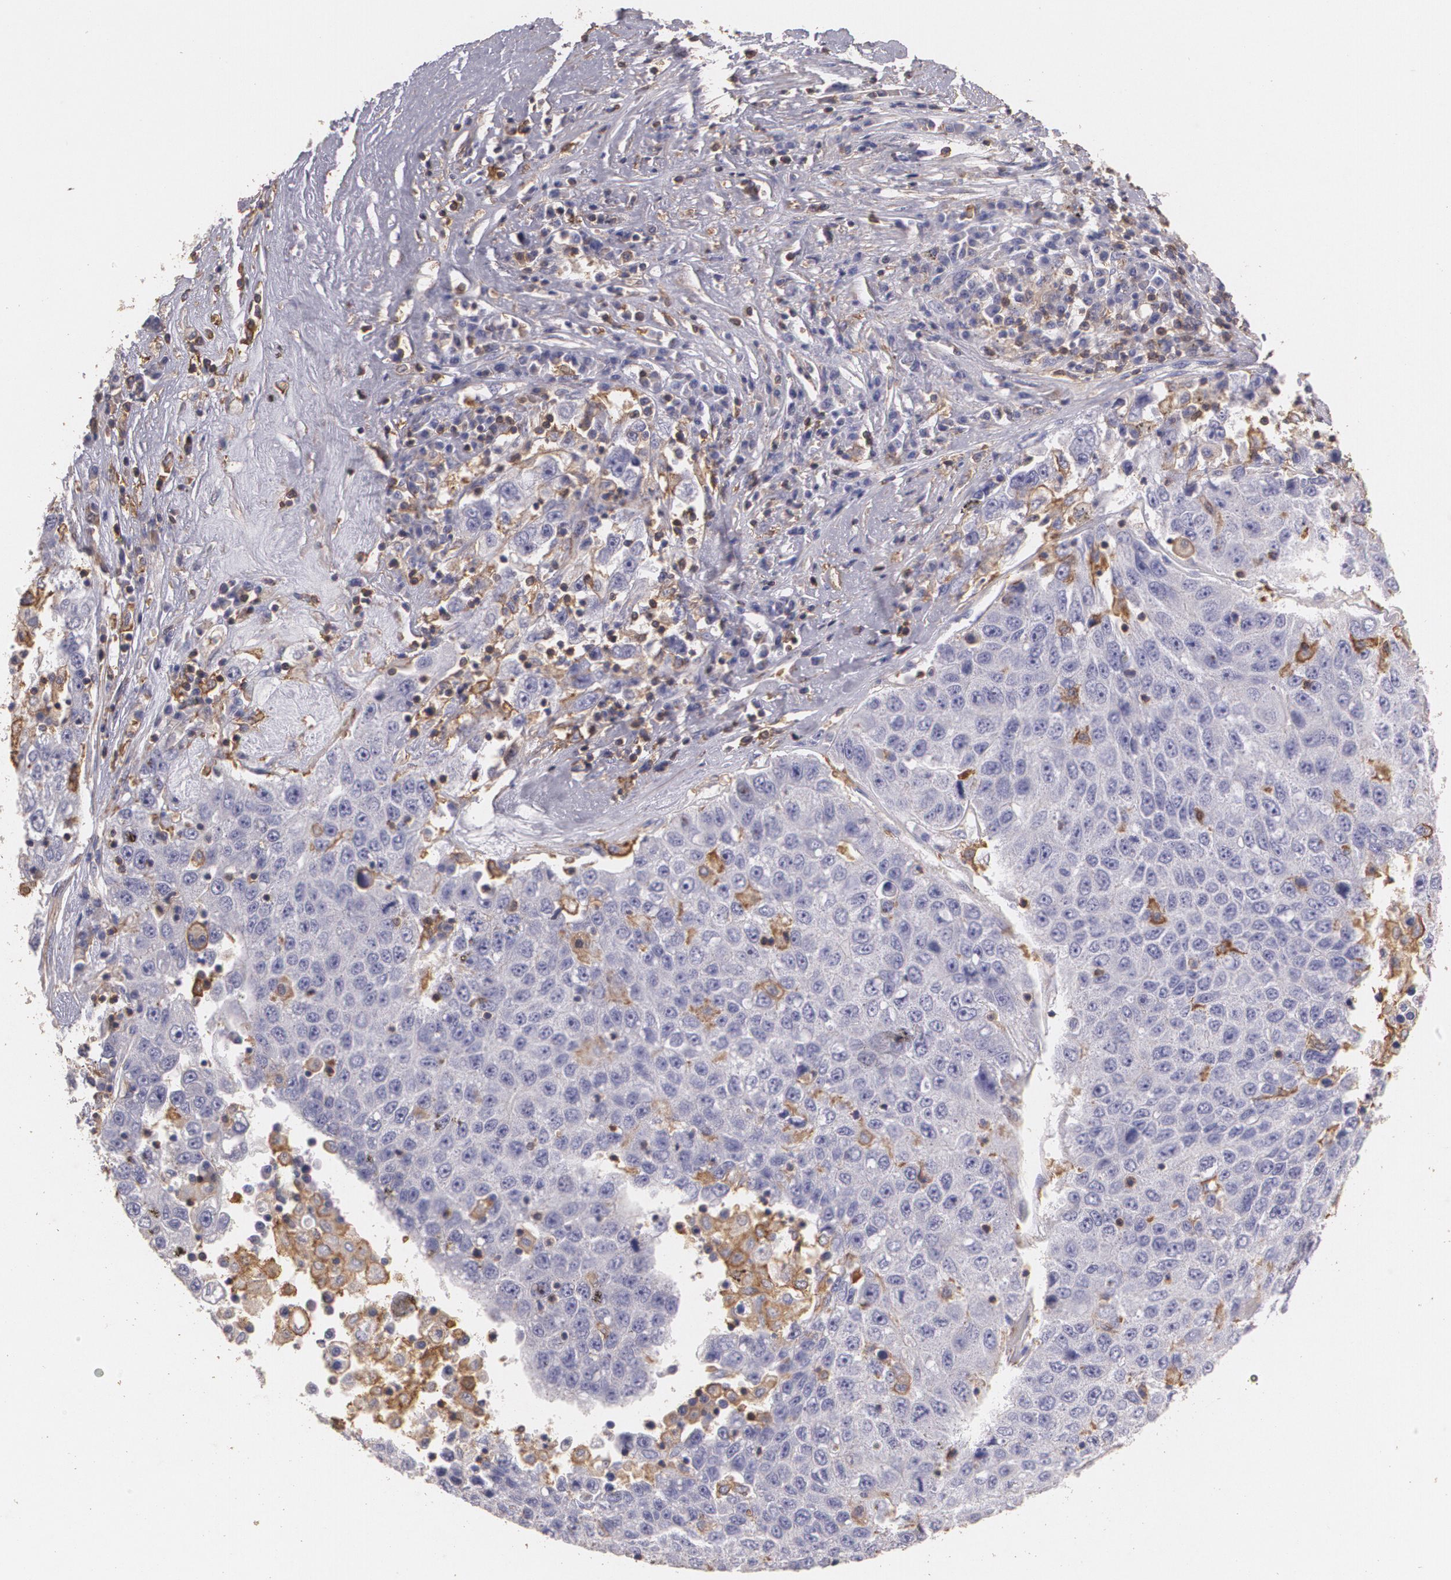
{"staining": {"intensity": "negative", "quantity": "none", "location": "none"}, "tissue": "liver cancer", "cell_type": "Tumor cells", "image_type": "cancer", "snomed": [{"axis": "morphology", "description": "Carcinoma, Hepatocellular, NOS"}, {"axis": "topography", "description": "Liver"}], "caption": "Tumor cells are negative for brown protein staining in liver hepatocellular carcinoma.", "gene": "TGFBR1", "patient": {"sex": "male", "age": 49}}